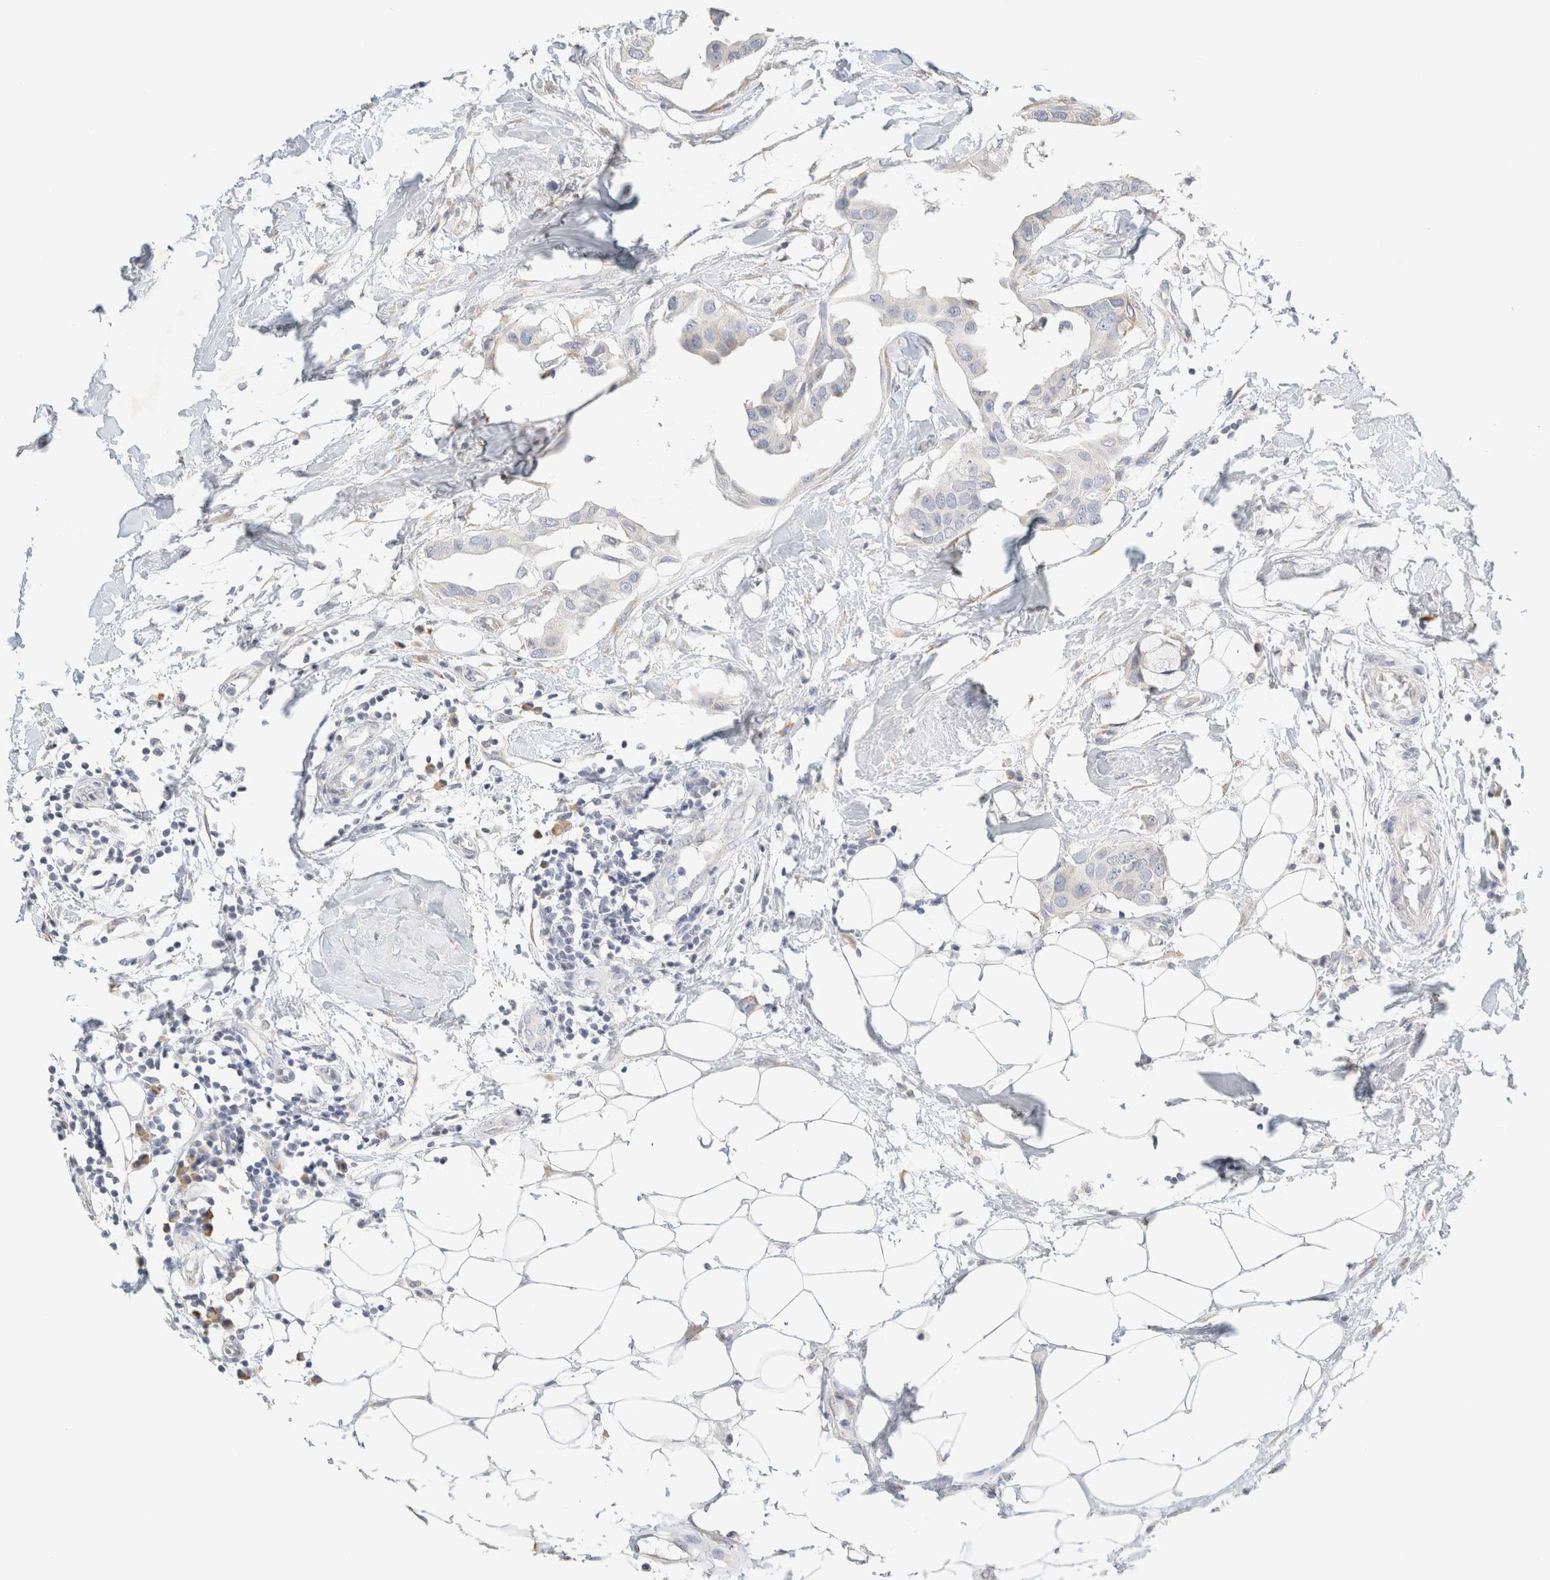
{"staining": {"intensity": "negative", "quantity": "none", "location": "none"}, "tissue": "breast cancer", "cell_type": "Tumor cells", "image_type": "cancer", "snomed": [{"axis": "morphology", "description": "Duct carcinoma"}, {"axis": "topography", "description": "Breast"}], "caption": "Breast cancer (intraductal carcinoma) stained for a protein using IHC shows no positivity tumor cells.", "gene": "NEFM", "patient": {"sex": "female", "age": 40}}